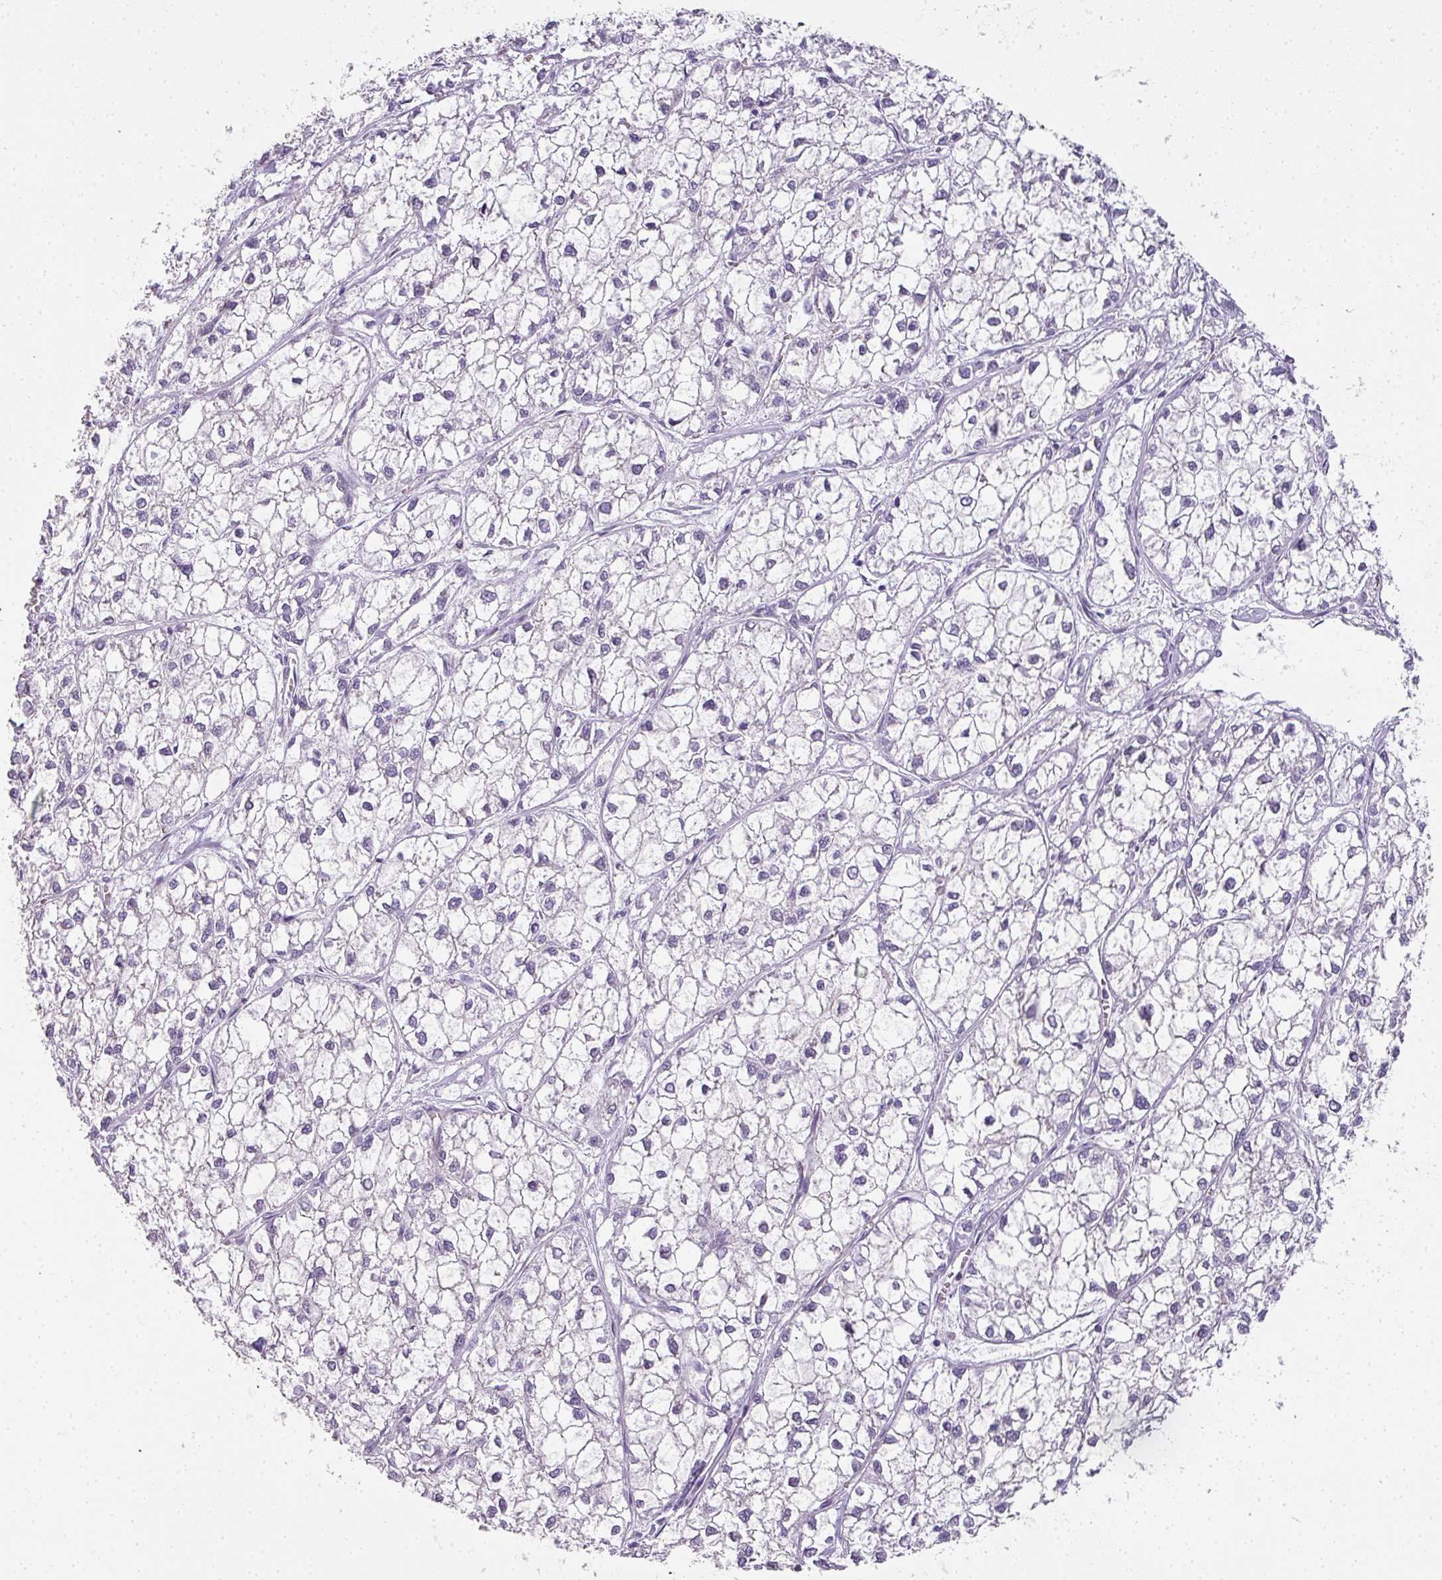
{"staining": {"intensity": "negative", "quantity": "none", "location": "none"}, "tissue": "liver cancer", "cell_type": "Tumor cells", "image_type": "cancer", "snomed": [{"axis": "morphology", "description": "Carcinoma, Hepatocellular, NOS"}, {"axis": "topography", "description": "Liver"}], "caption": "Tumor cells are negative for brown protein staining in liver cancer (hepatocellular carcinoma). Brightfield microscopy of IHC stained with DAB (3,3'-diaminobenzidine) (brown) and hematoxylin (blue), captured at high magnification.", "gene": "RBMY1F", "patient": {"sex": "female", "age": 43}}